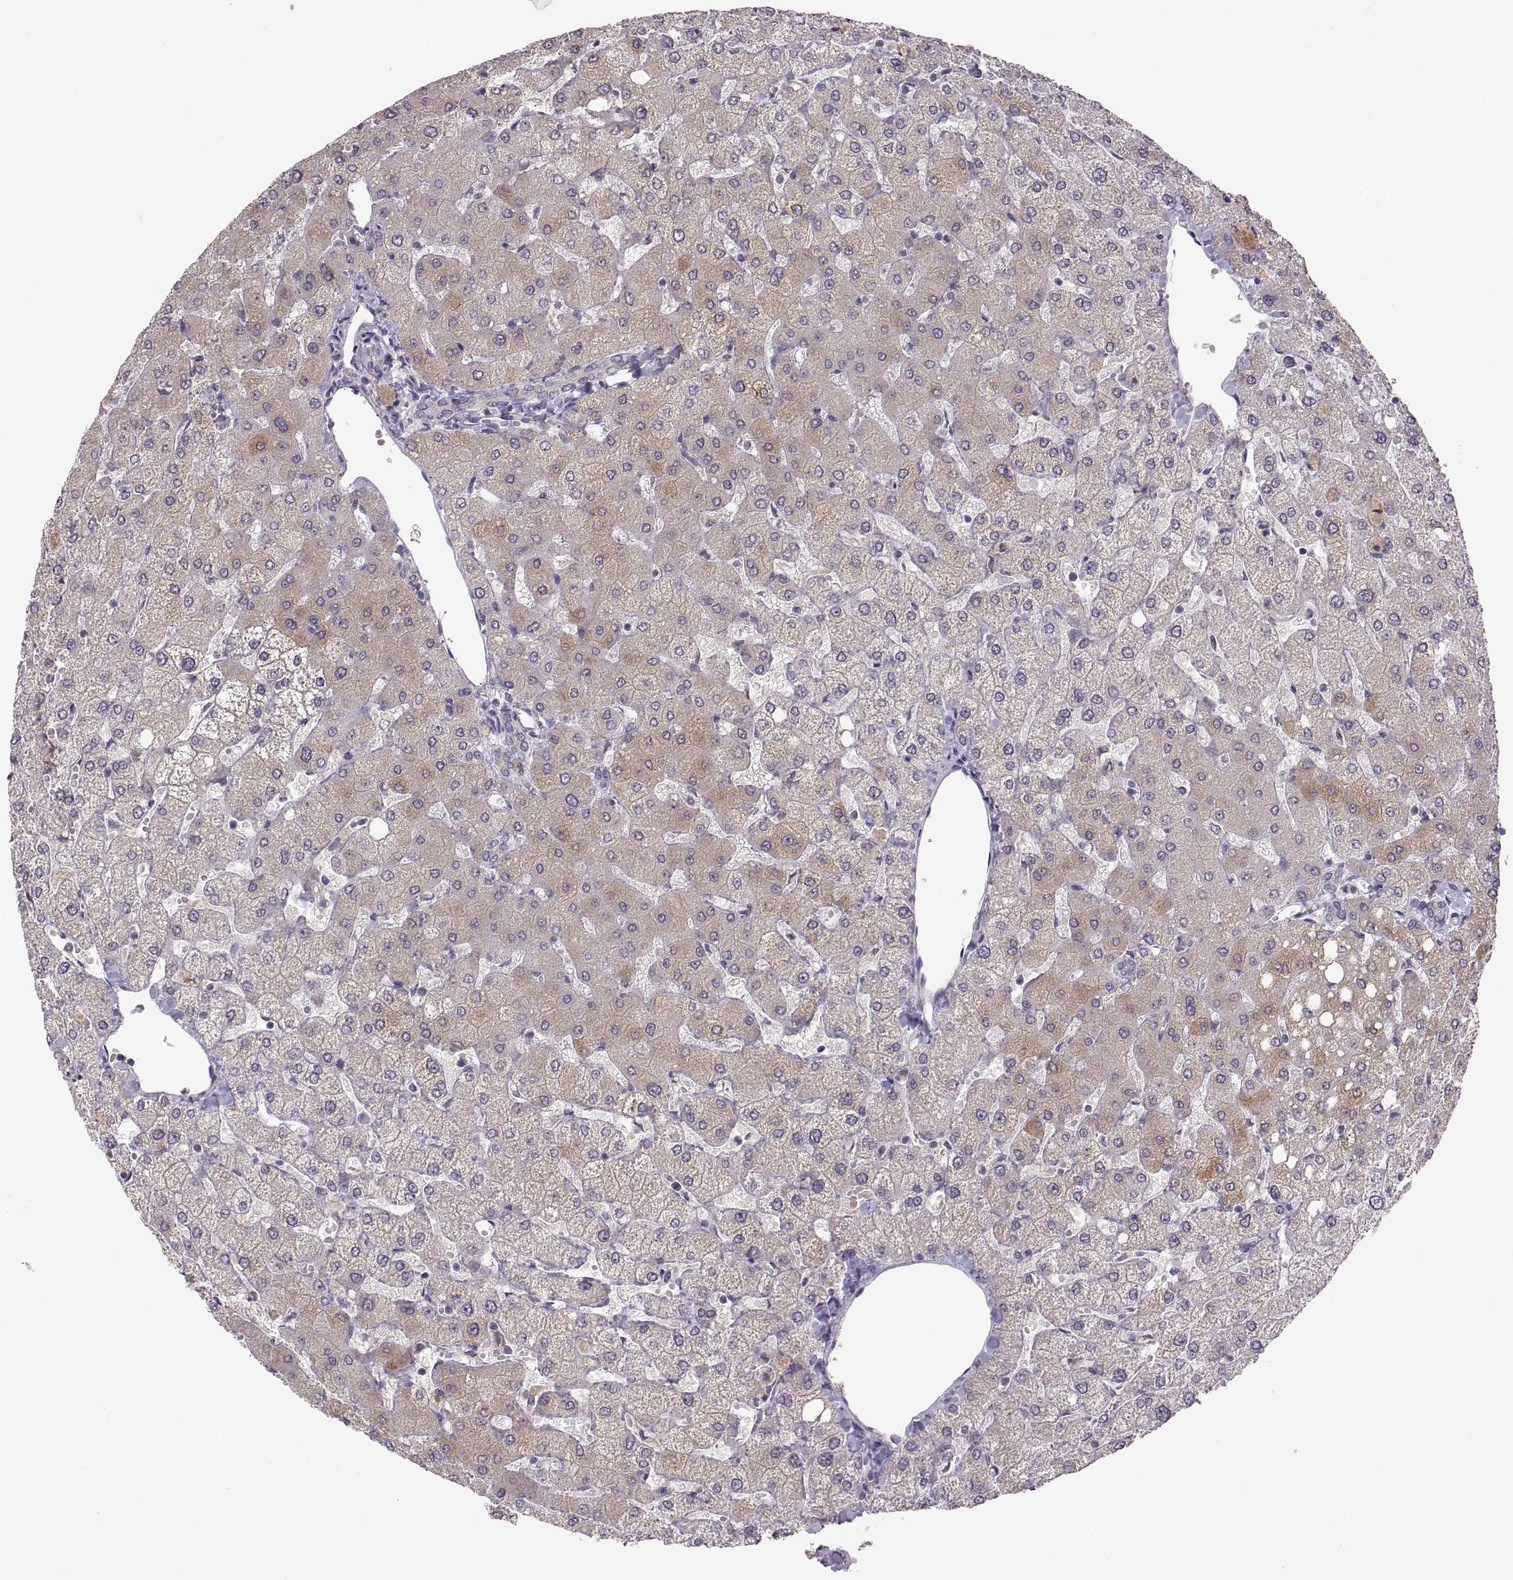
{"staining": {"intensity": "negative", "quantity": "none", "location": "none"}, "tissue": "liver", "cell_type": "Cholangiocytes", "image_type": "normal", "snomed": [{"axis": "morphology", "description": "Normal tissue, NOS"}, {"axis": "topography", "description": "Liver"}], "caption": "This is an IHC photomicrograph of benign human liver. There is no positivity in cholangiocytes.", "gene": "HMGCR", "patient": {"sex": "female", "age": 54}}